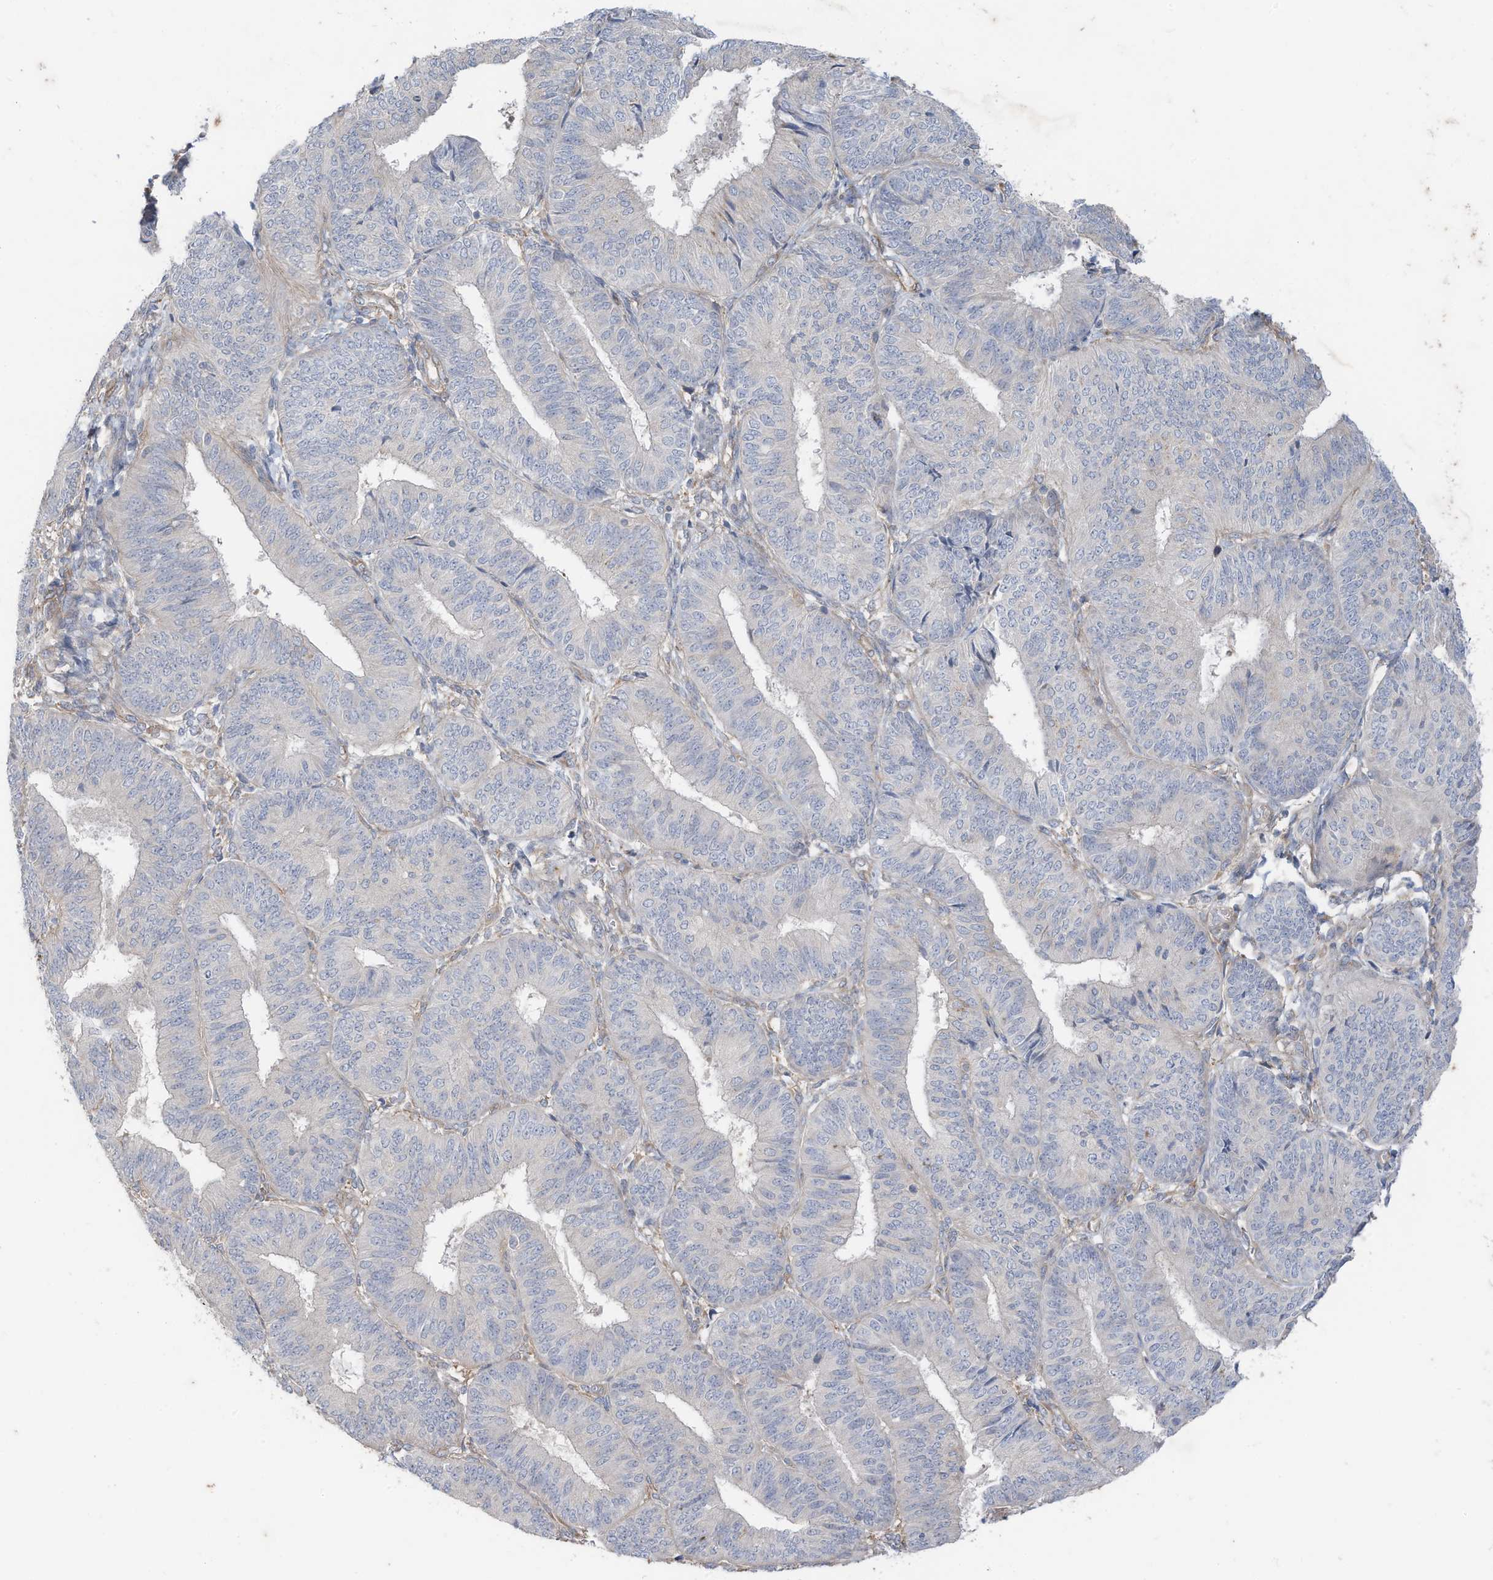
{"staining": {"intensity": "moderate", "quantity": "<25%", "location": "cytoplasmic/membranous"}, "tissue": "endometrial cancer", "cell_type": "Tumor cells", "image_type": "cancer", "snomed": [{"axis": "morphology", "description": "Adenocarcinoma, NOS"}, {"axis": "topography", "description": "Endometrium"}], "caption": "Immunohistochemical staining of human endometrial cancer (adenocarcinoma) demonstrates low levels of moderate cytoplasmic/membranous protein staining in about <25% of tumor cells.", "gene": "SLC17A7", "patient": {"sex": "female", "age": 58}}